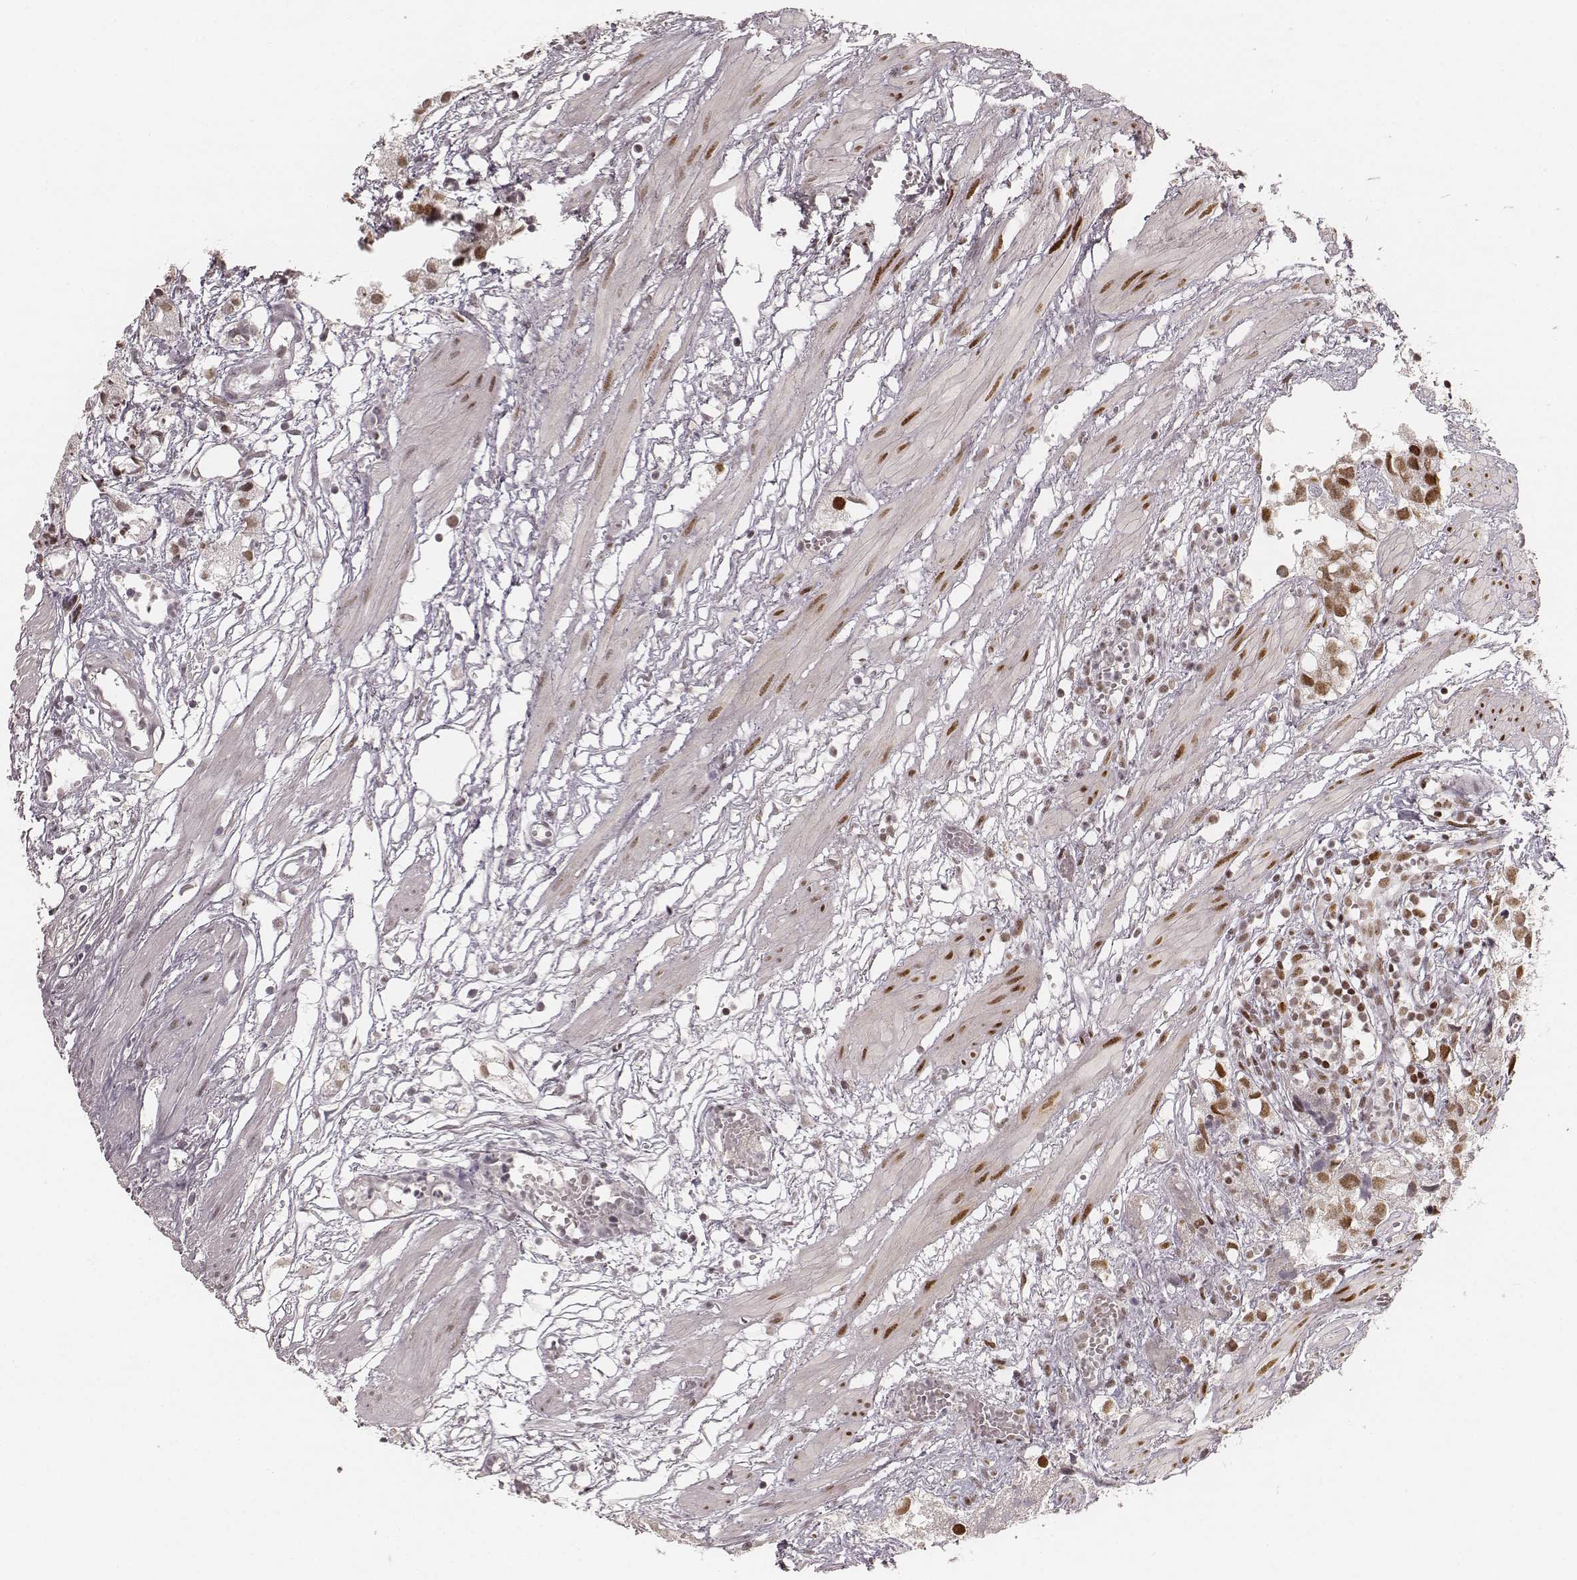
{"staining": {"intensity": "moderate", "quantity": ">75%", "location": "nuclear"}, "tissue": "prostate cancer", "cell_type": "Tumor cells", "image_type": "cancer", "snomed": [{"axis": "morphology", "description": "Adenocarcinoma, High grade"}, {"axis": "topography", "description": "Prostate"}], "caption": "This is an image of immunohistochemistry staining of prostate high-grade adenocarcinoma, which shows moderate expression in the nuclear of tumor cells.", "gene": "HNRNPC", "patient": {"sex": "male", "age": 68}}